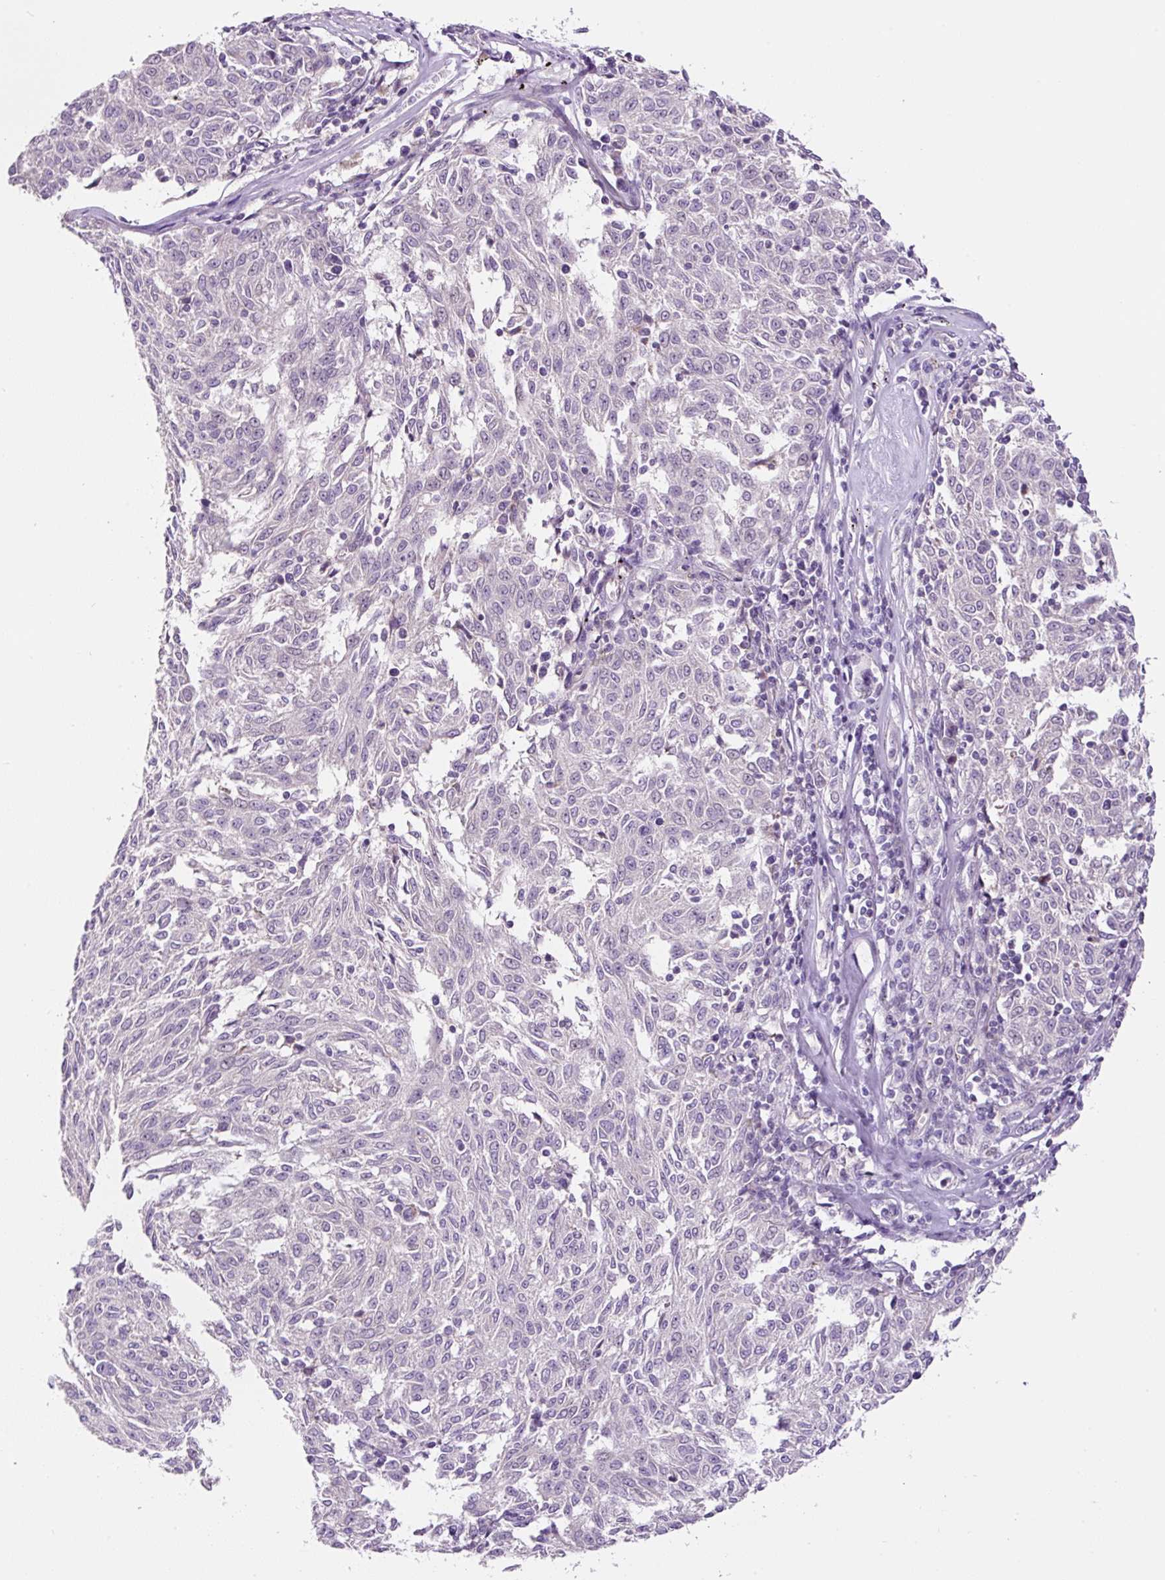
{"staining": {"intensity": "negative", "quantity": "none", "location": "none"}, "tissue": "melanoma", "cell_type": "Tumor cells", "image_type": "cancer", "snomed": [{"axis": "morphology", "description": "Malignant melanoma, NOS"}, {"axis": "topography", "description": "Skin"}], "caption": "This is an immunohistochemistry image of melanoma. There is no positivity in tumor cells.", "gene": "OGDHL", "patient": {"sex": "female", "age": 72}}